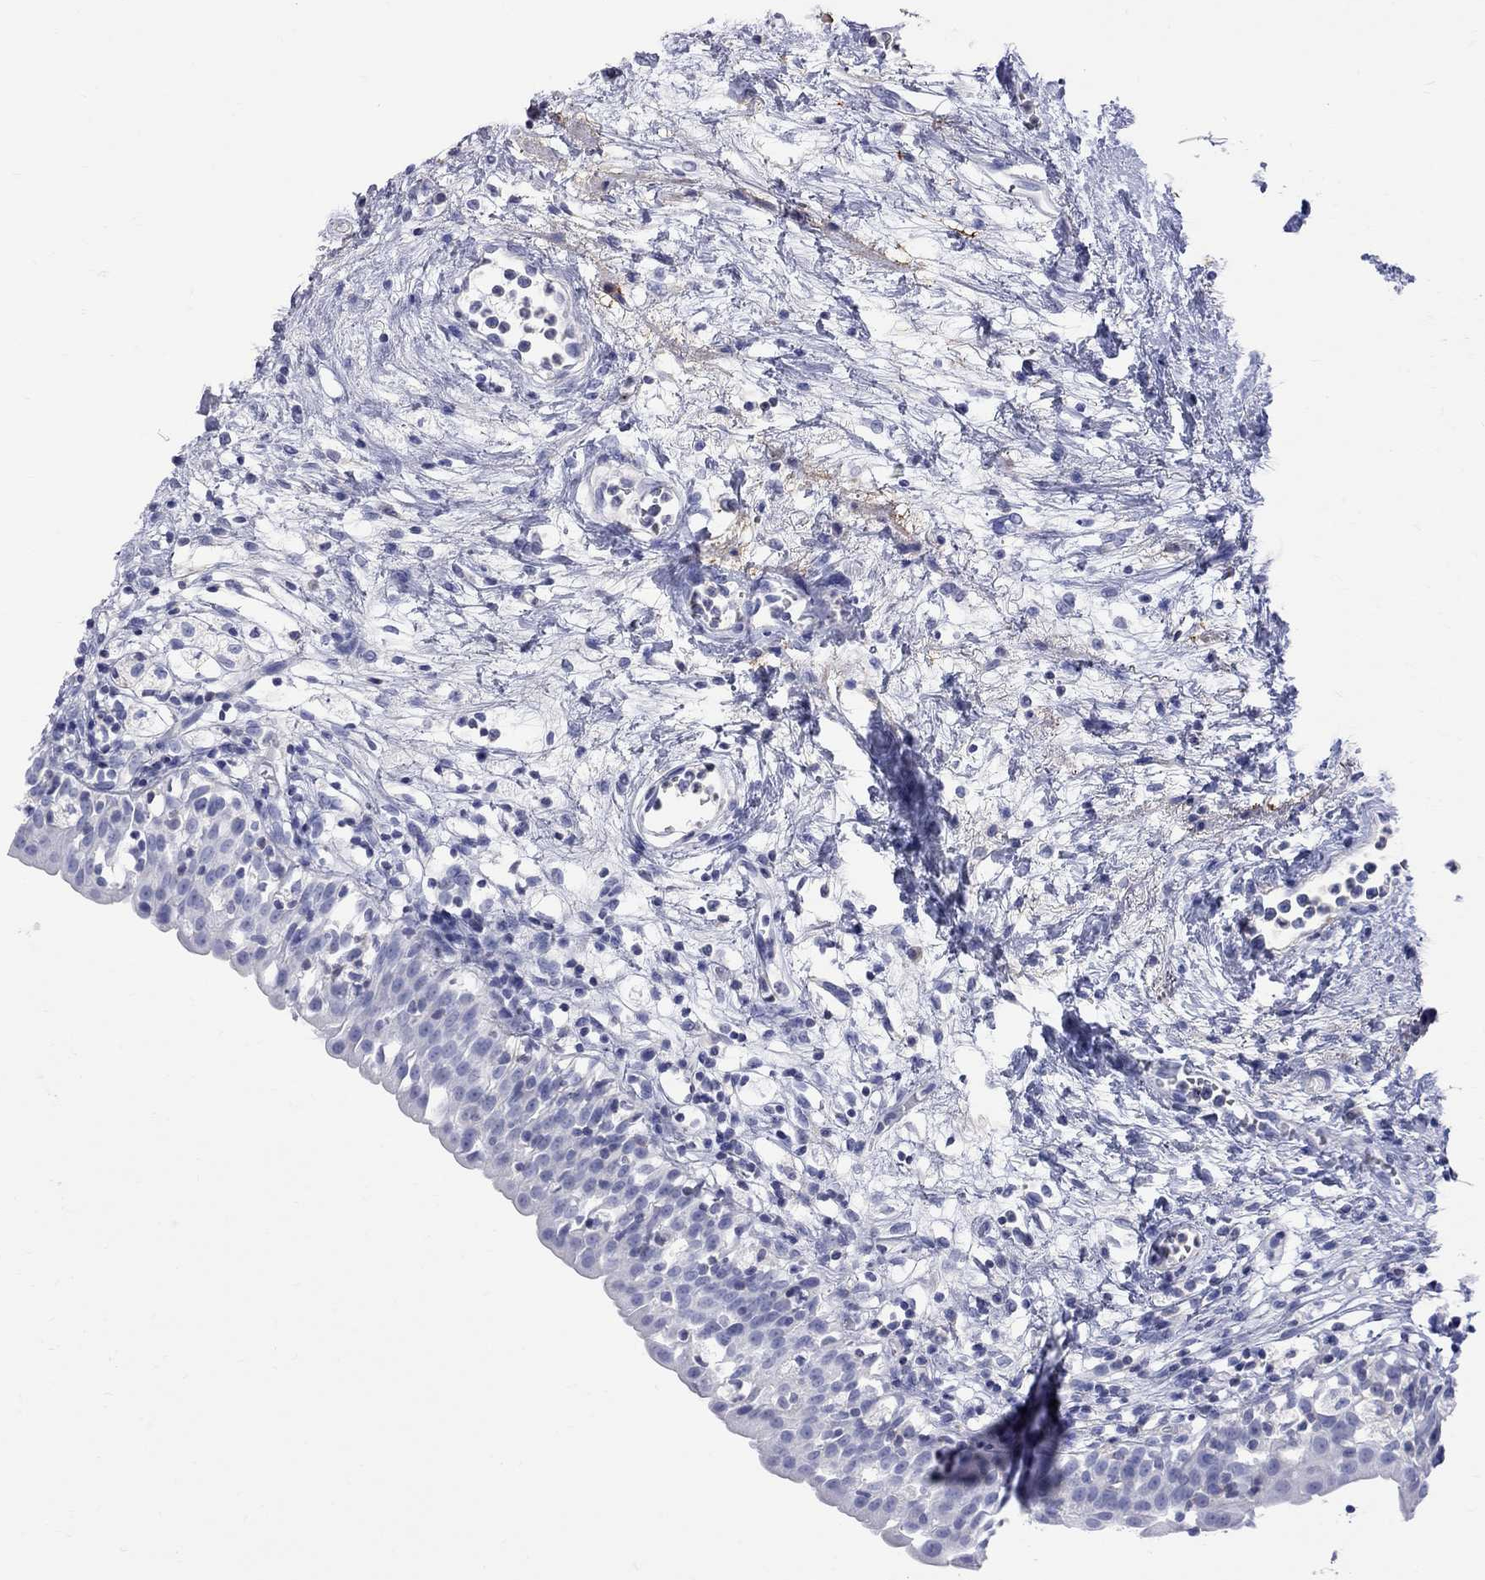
{"staining": {"intensity": "negative", "quantity": "none", "location": "none"}, "tissue": "urinary bladder", "cell_type": "Urothelial cells", "image_type": "normal", "snomed": [{"axis": "morphology", "description": "Normal tissue, NOS"}, {"axis": "topography", "description": "Urinary bladder"}], "caption": "Urothelial cells show no significant positivity in normal urinary bladder. The staining was performed using DAB to visualize the protein expression in brown, while the nuclei were stained in blue with hematoxylin (Magnification: 20x).", "gene": "S100A3", "patient": {"sex": "male", "age": 76}}